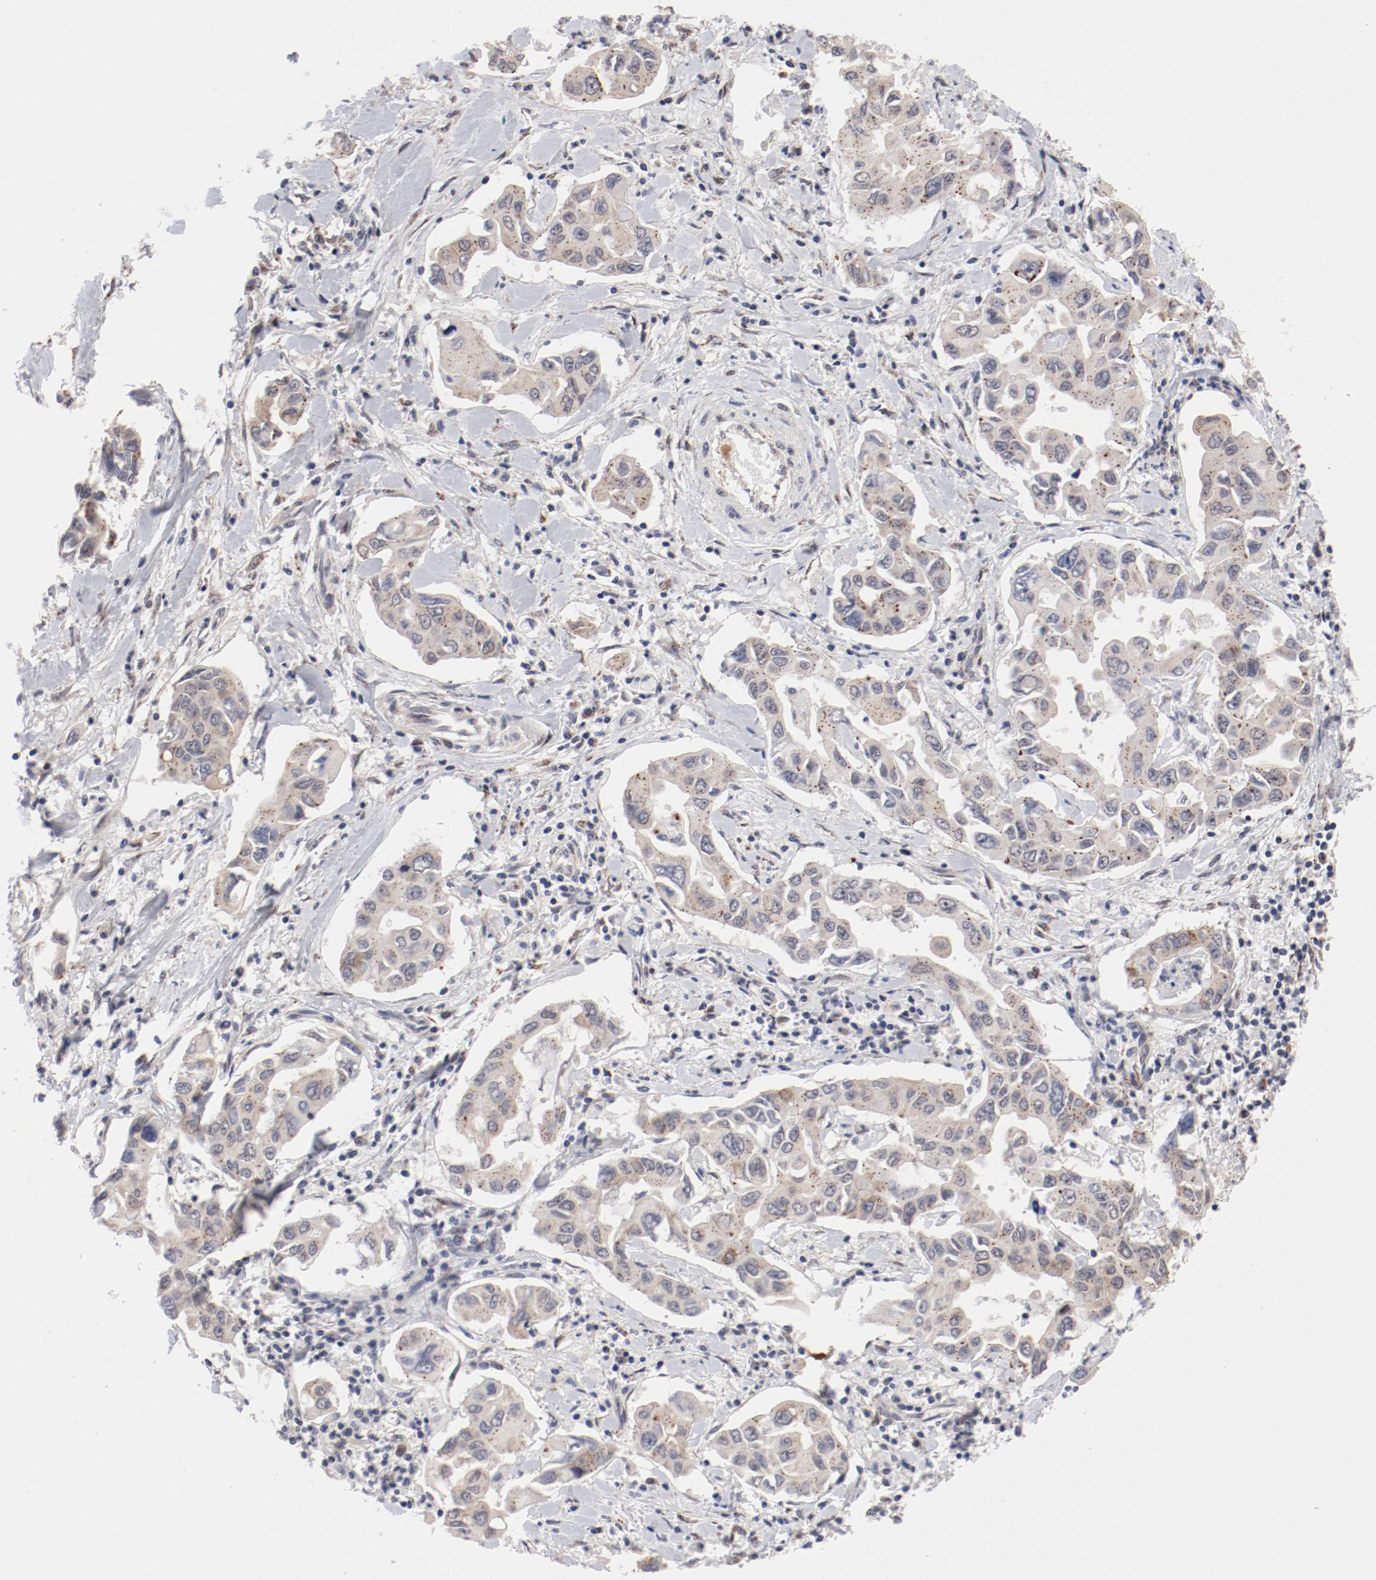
{"staining": {"intensity": "weak", "quantity": "25%-75%", "location": "cytoplasmic/membranous"}, "tissue": "lung cancer", "cell_type": "Tumor cells", "image_type": "cancer", "snomed": [{"axis": "morphology", "description": "Adenocarcinoma, NOS"}, {"axis": "topography", "description": "Lymph node"}, {"axis": "topography", "description": "Lung"}], "caption": "The histopathology image displays staining of lung adenocarcinoma, revealing weak cytoplasmic/membranous protein staining (brown color) within tumor cells. (Stains: DAB (3,3'-diaminobenzidine) in brown, nuclei in blue, Microscopy: brightfield microscopy at high magnification).", "gene": "RPL12", "patient": {"sex": "male", "age": 64}}